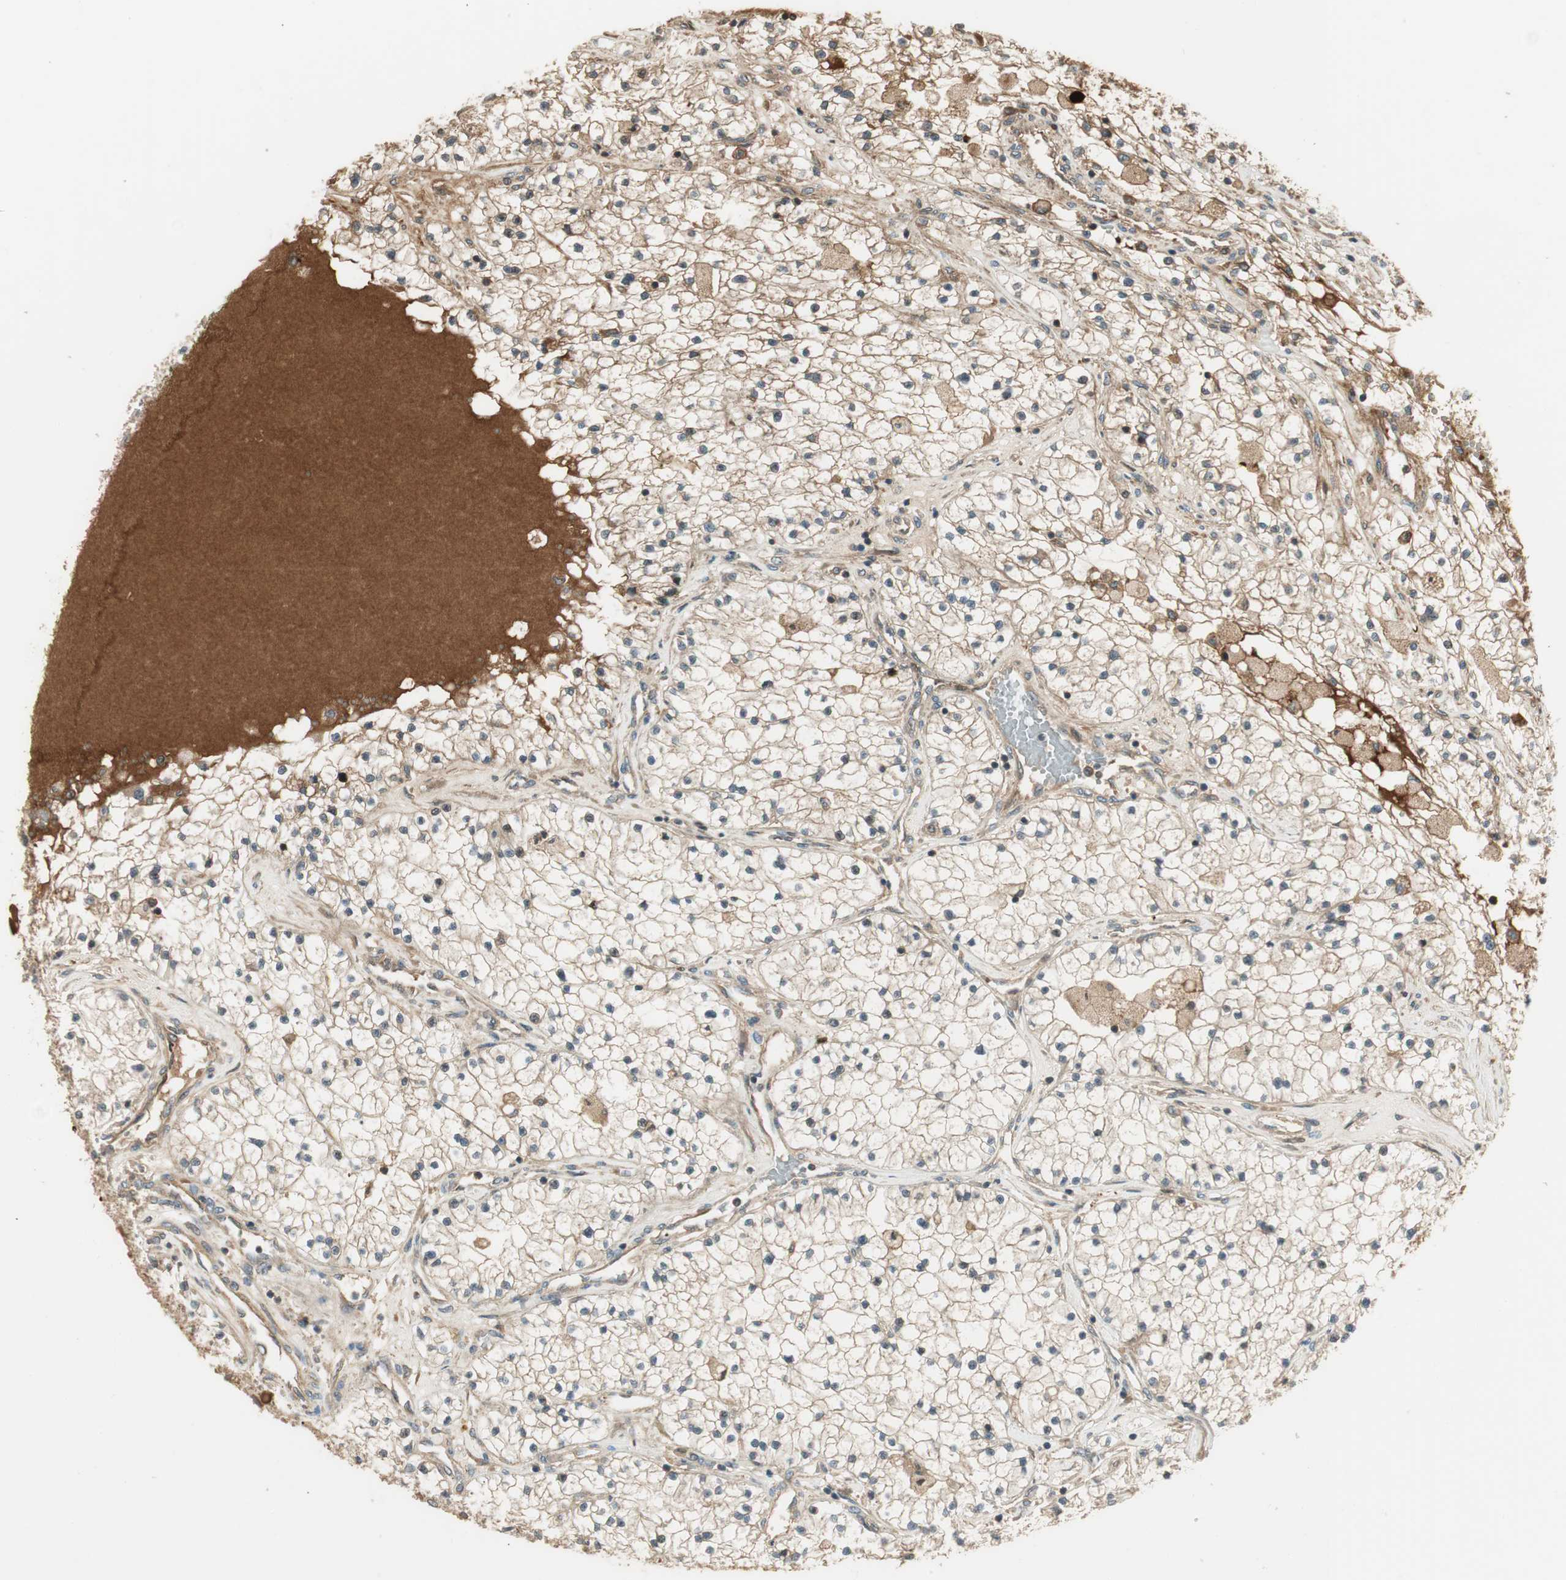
{"staining": {"intensity": "negative", "quantity": "none", "location": "none"}, "tissue": "renal cancer", "cell_type": "Tumor cells", "image_type": "cancer", "snomed": [{"axis": "morphology", "description": "Adenocarcinoma, NOS"}, {"axis": "topography", "description": "Kidney"}], "caption": "A high-resolution image shows immunohistochemistry staining of adenocarcinoma (renal), which demonstrates no significant positivity in tumor cells.", "gene": "PFDN5", "patient": {"sex": "male", "age": 68}}